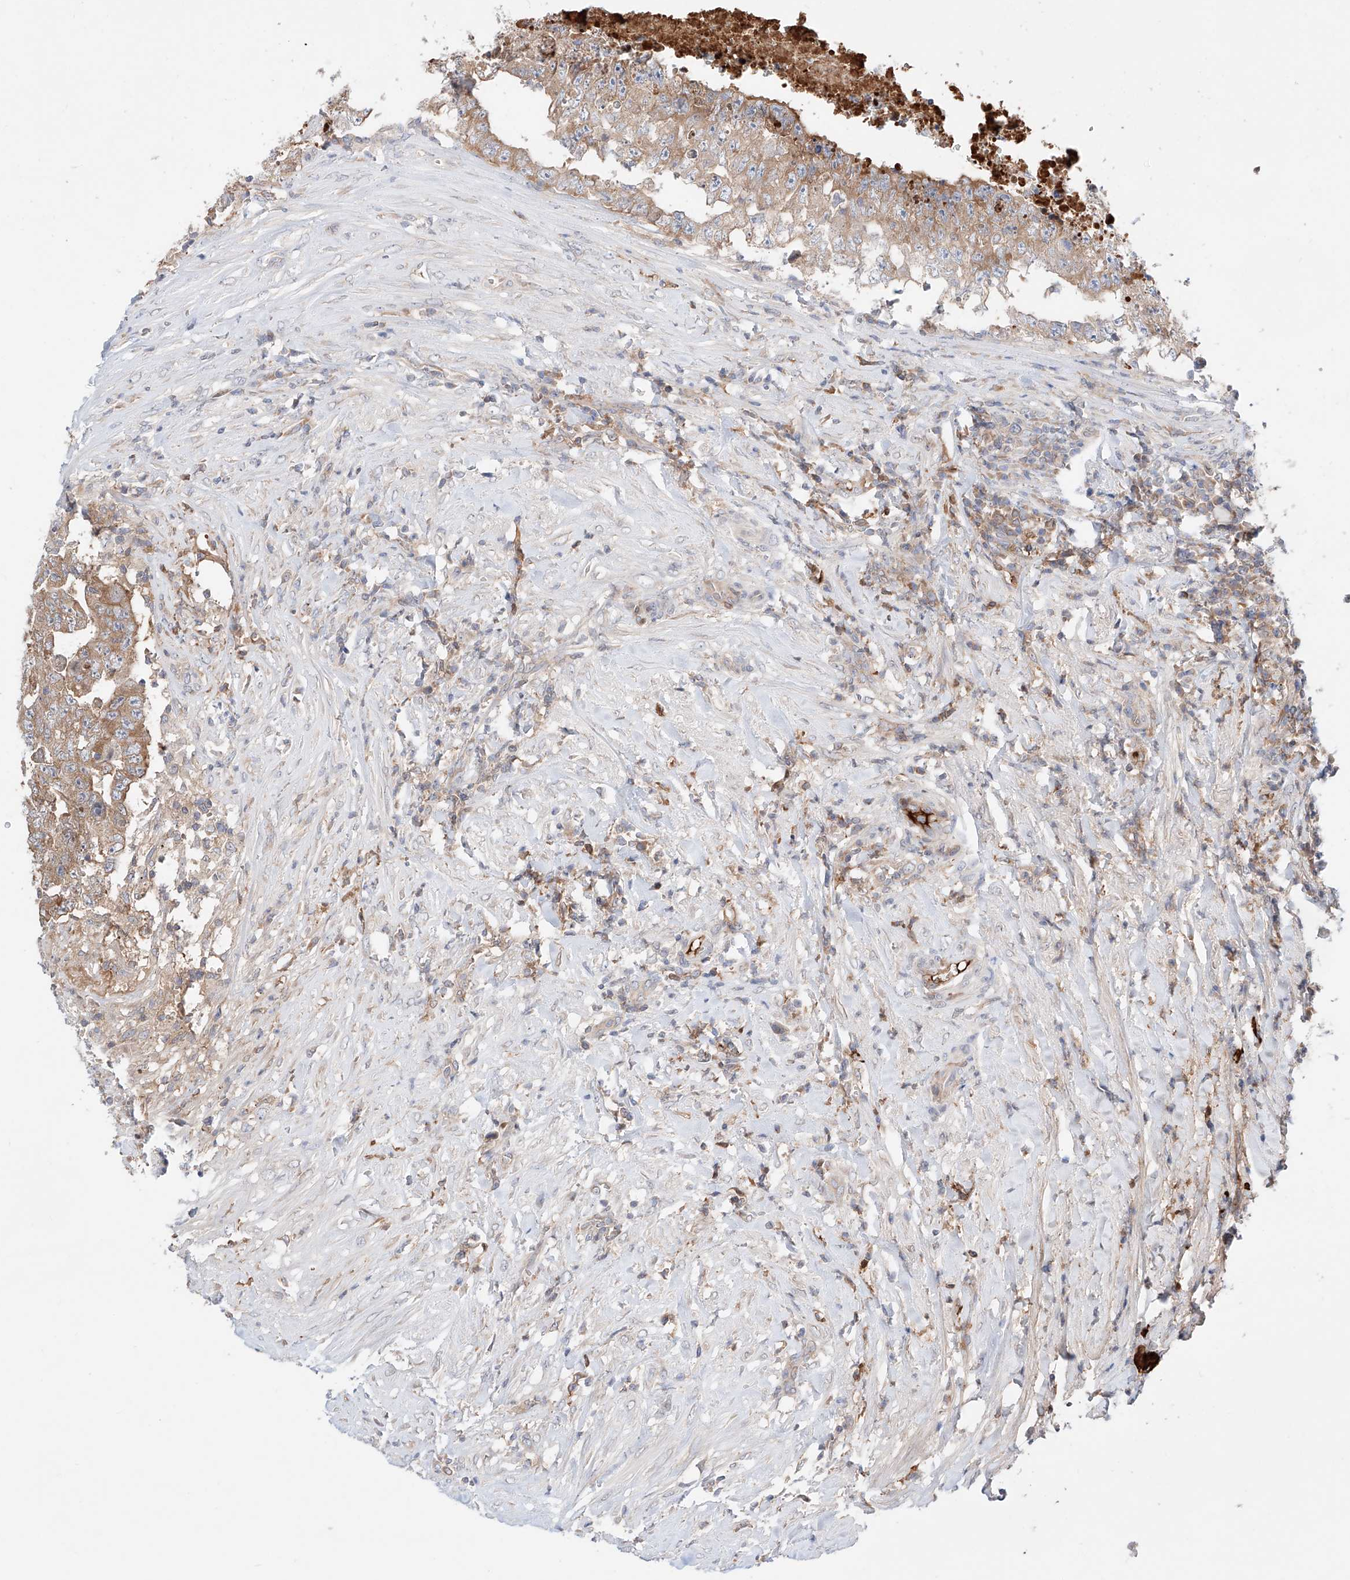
{"staining": {"intensity": "weak", "quantity": "25%-75%", "location": "cytoplasmic/membranous"}, "tissue": "testis cancer", "cell_type": "Tumor cells", "image_type": "cancer", "snomed": [{"axis": "morphology", "description": "Carcinoma, Embryonal, NOS"}, {"axis": "topography", "description": "Testis"}], "caption": "Weak cytoplasmic/membranous protein expression is present in about 25%-75% of tumor cells in embryonal carcinoma (testis).", "gene": "PGGT1B", "patient": {"sex": "male", "age": 26}}